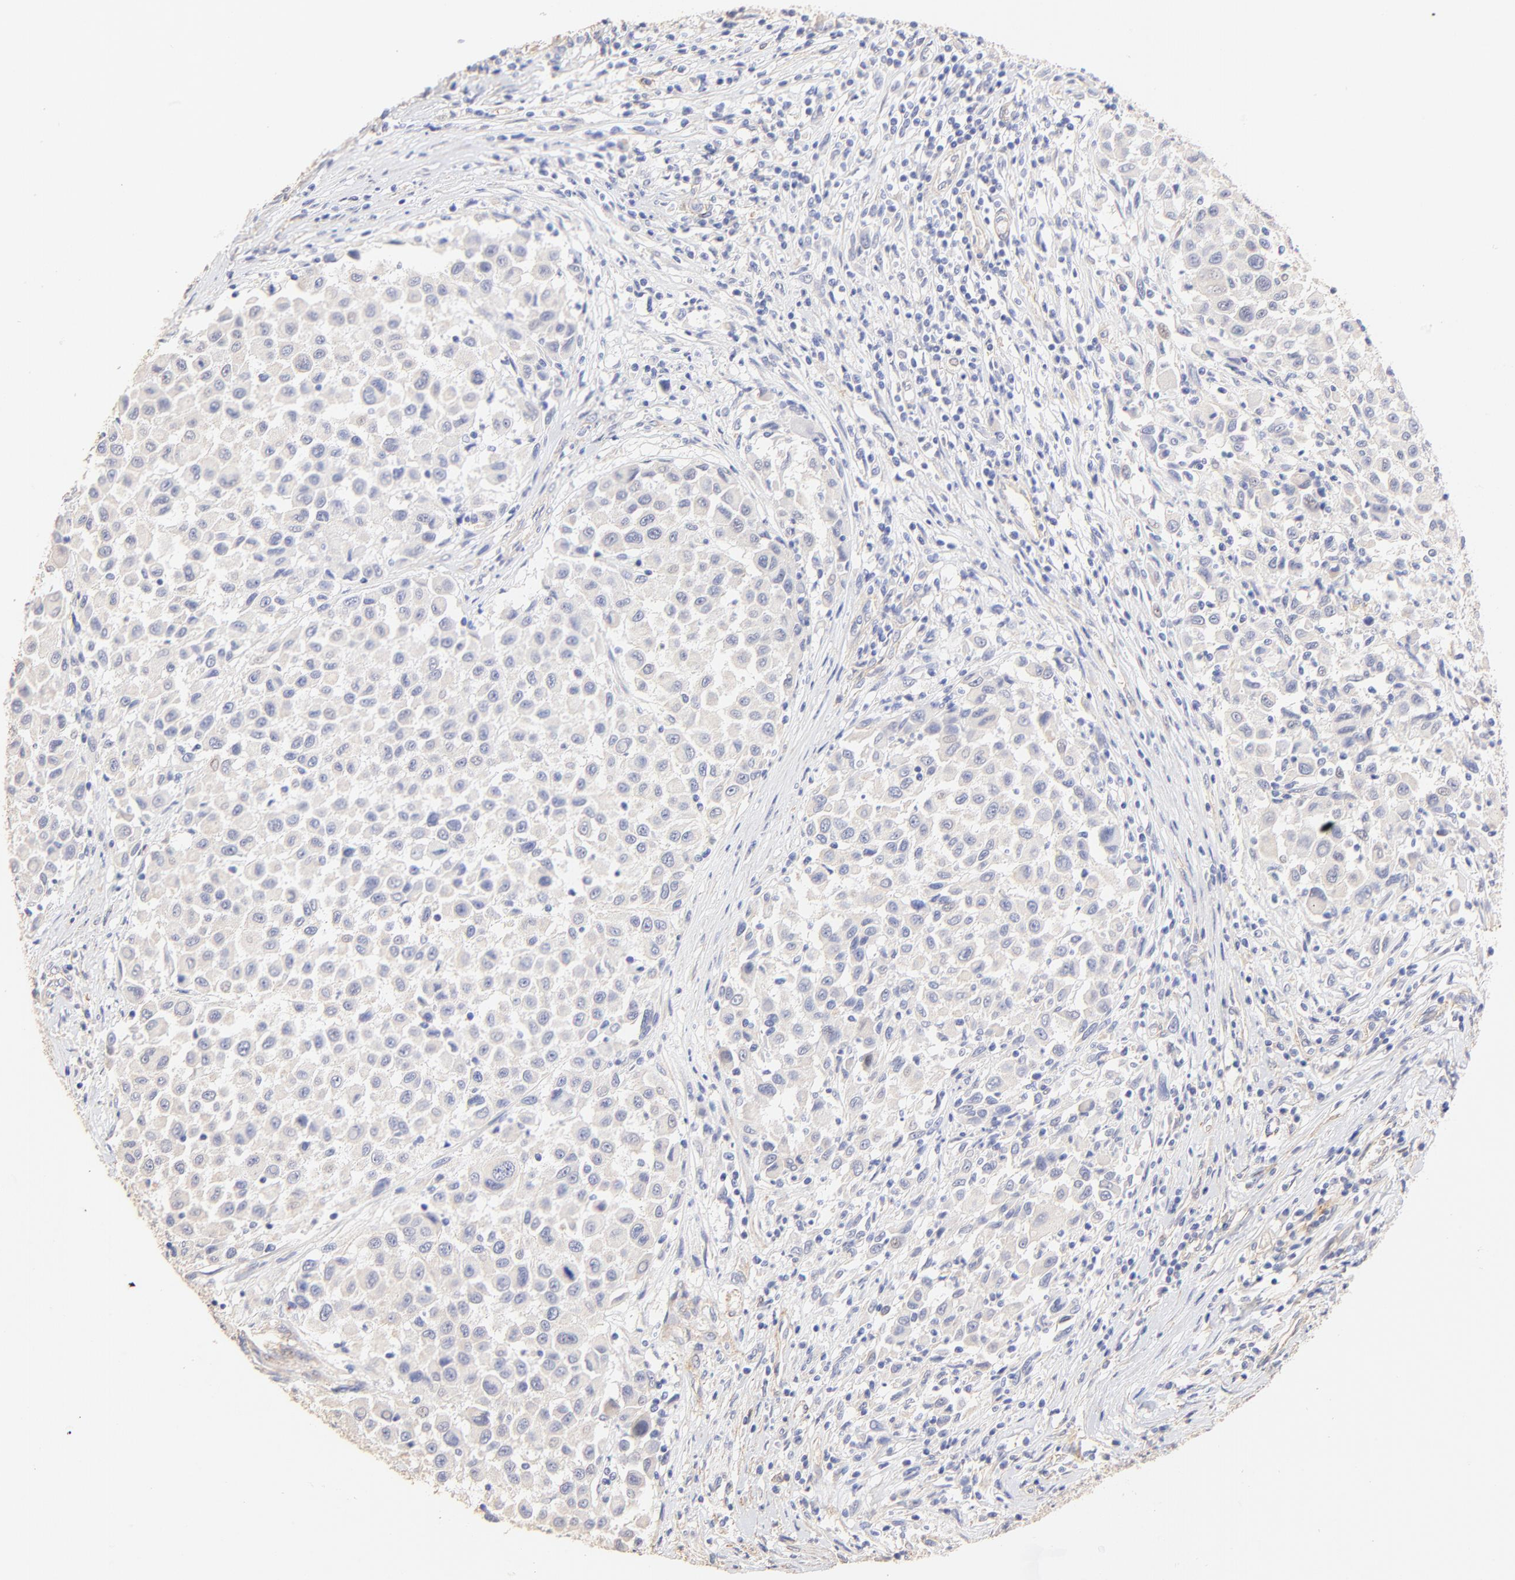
{"staining": {"intensity": "negative", "quantity": "none", "location": "none"}, "tissue": "melanoma", "cell_type": "Tumor cells", "image_type": "cancer", "snomed": [{"axis": "morphology", "description": "Malignant melanoma, Metastatic site"}, {"axis": "topography", "description": "Lymph node"}], "caption": "An immunohistochemistry image of malignant melanoma (metastatic site) is shown. There is no staining in tumor cells of malignant melanoma (metastatic site).", "gene": "ACTRT1", "patient": {"sex": "male", "age": 61}}